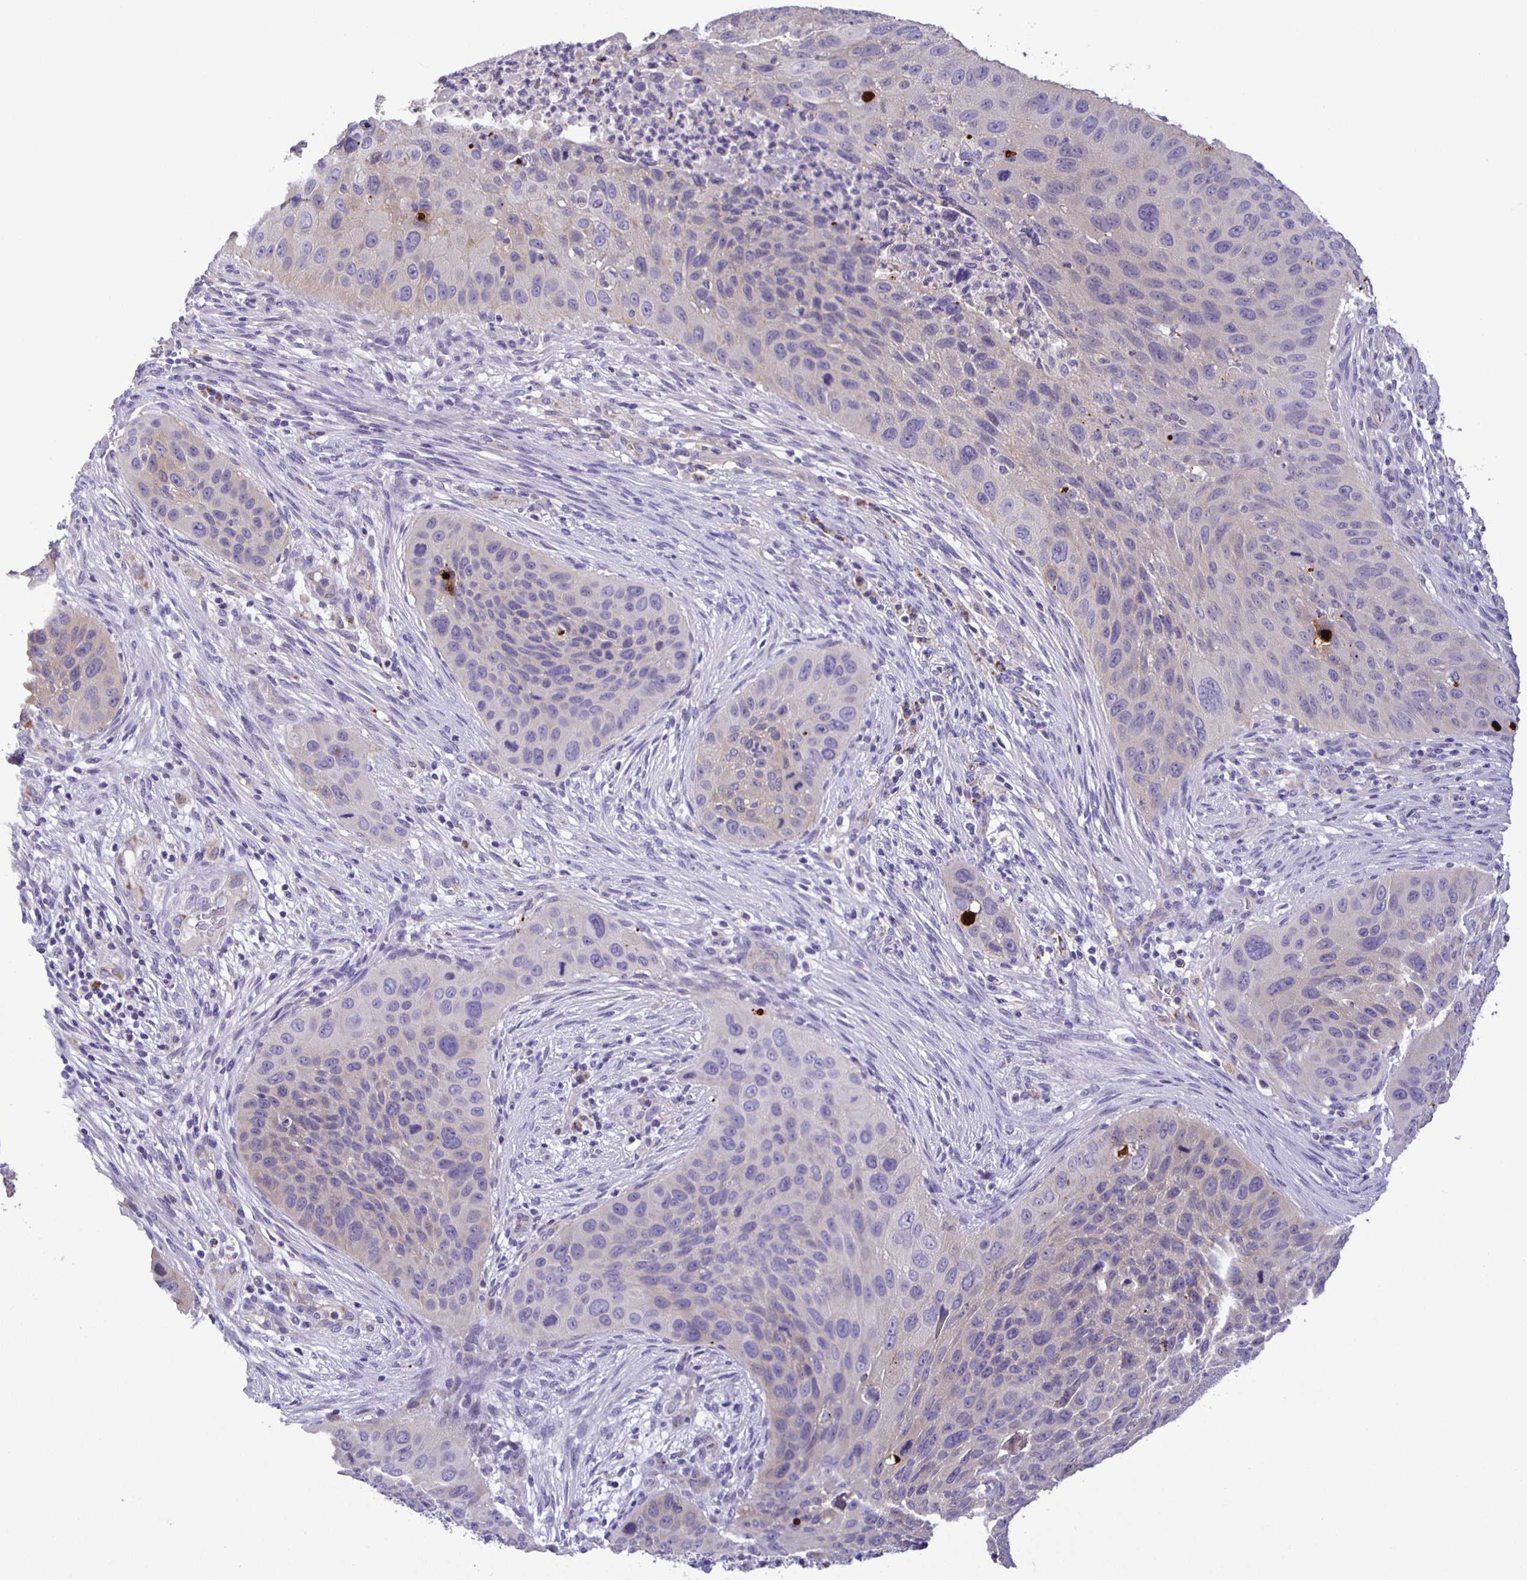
{"staining": {"intensity": "negative", "quantity": "none", "location": "none"}, "tissue": "lung cancer", "cell_type": "Tumor cells", "image_type": "cancer", "snomed": [{"axis": "morphology", "description": "Squamous cell carcinoma, NOS"}, {"axis": "topography", "description": "Lung"}], "caption": "The histopathology image exhibits no staining of tumor cells in lung cancer (squamous cell carcinoma).", "gene": "JMJD4", "patient": {"sex": "male", "age": 63}}